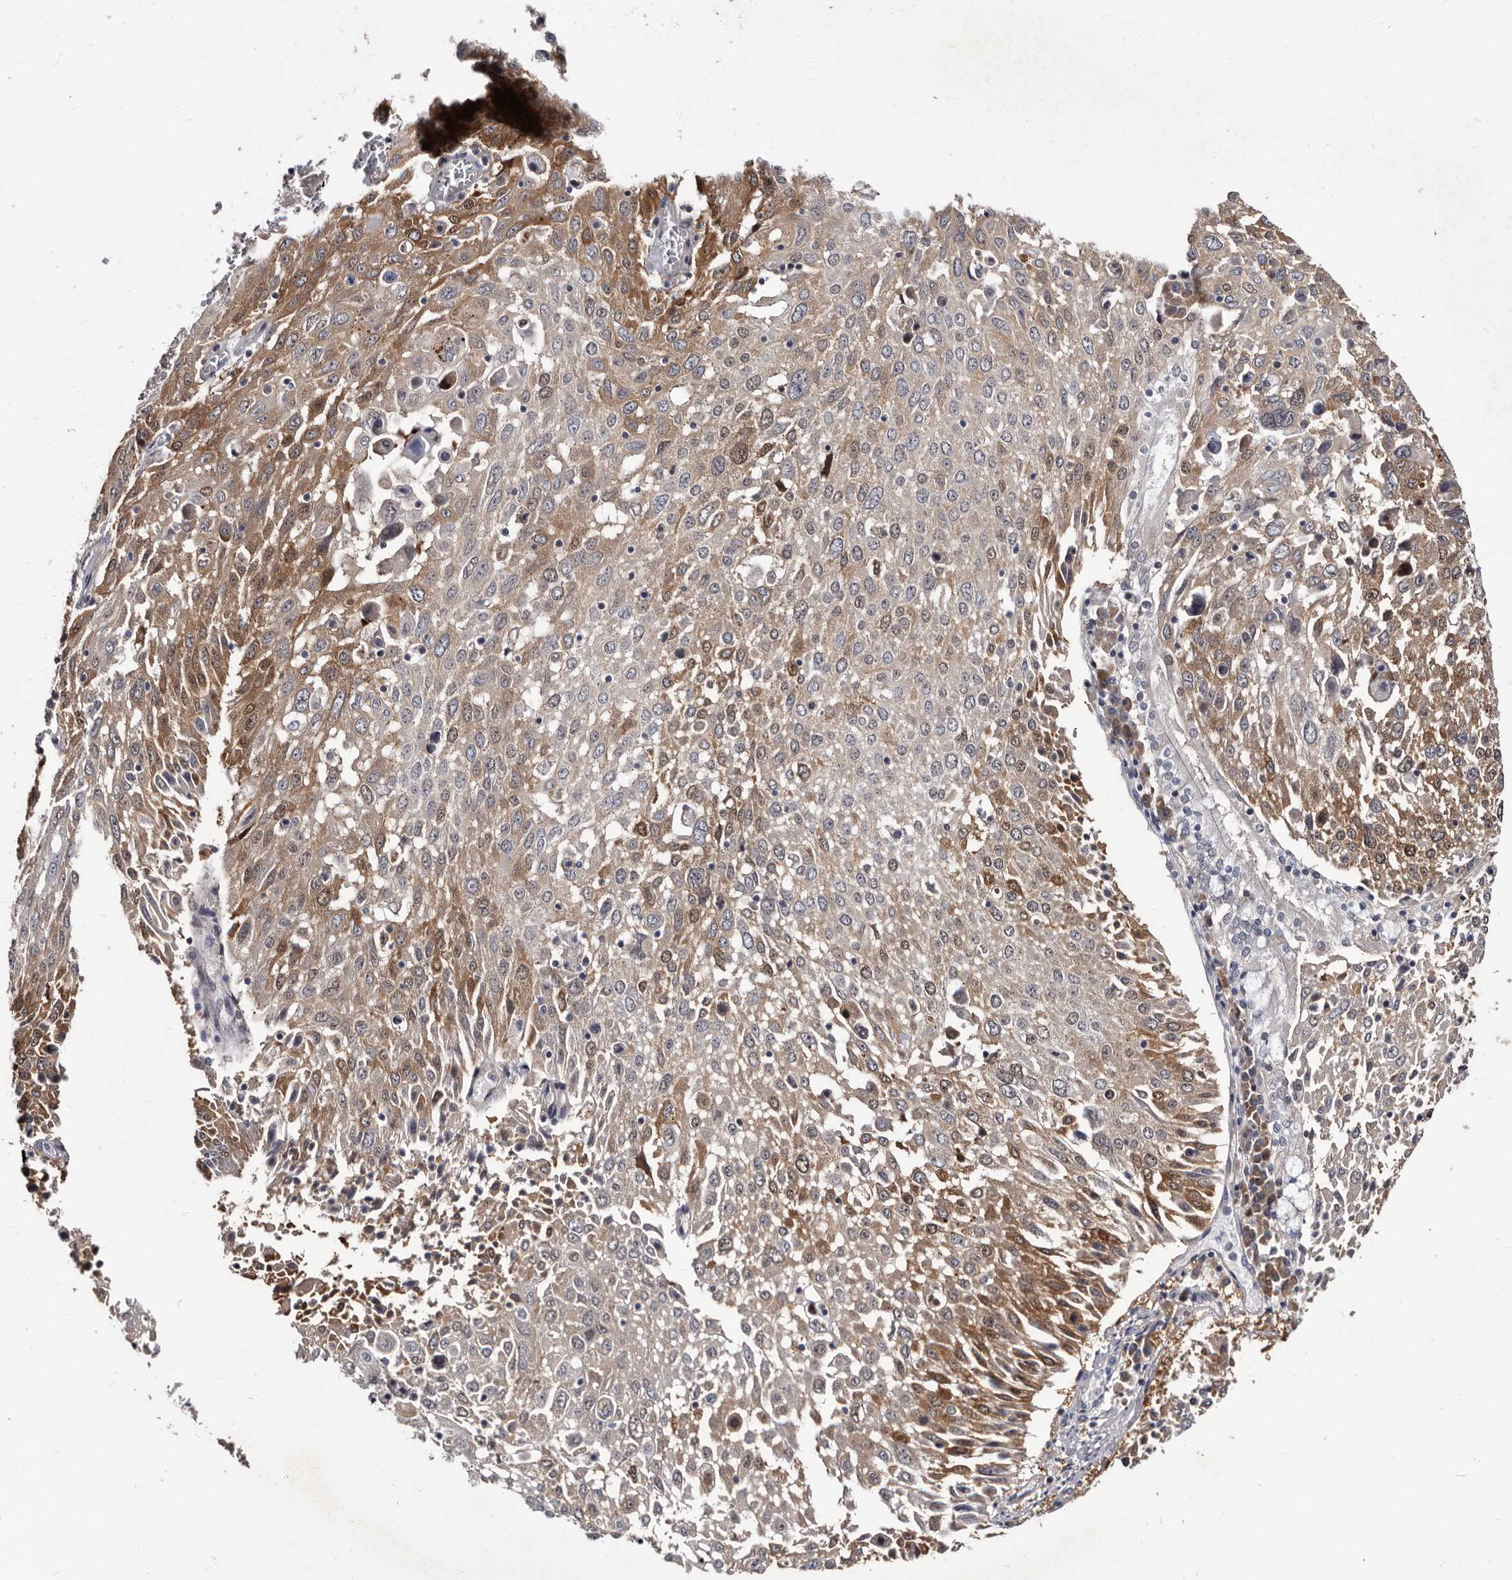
{"staining": {"intensity": "moderate", "quantity": ">75%", "location": "cytoplasmic/membranous"}, "tissue": "lung cancer", "cell_type": "Tumor cells", "image_type": "cancer", "snomed": [{"axis": "morphology", "description": "Squamous cell carcinoma, NOS"}, {"axis": "topography", "description": "Lung"}], "caption": "Immunohistochemistry histopathology image of neoplastic tissue: squamous cell carcinoma (lung) stained using immunohistochemistry (IHC) displays medium levels of moderate protein expression localized specifically in the cytoplasmic/membranous of tumor cells, appearing as a cytoplasmic/membranous brown color.", "gene": "ABCF2", "patient": {"sex": "male", "age": 65}}